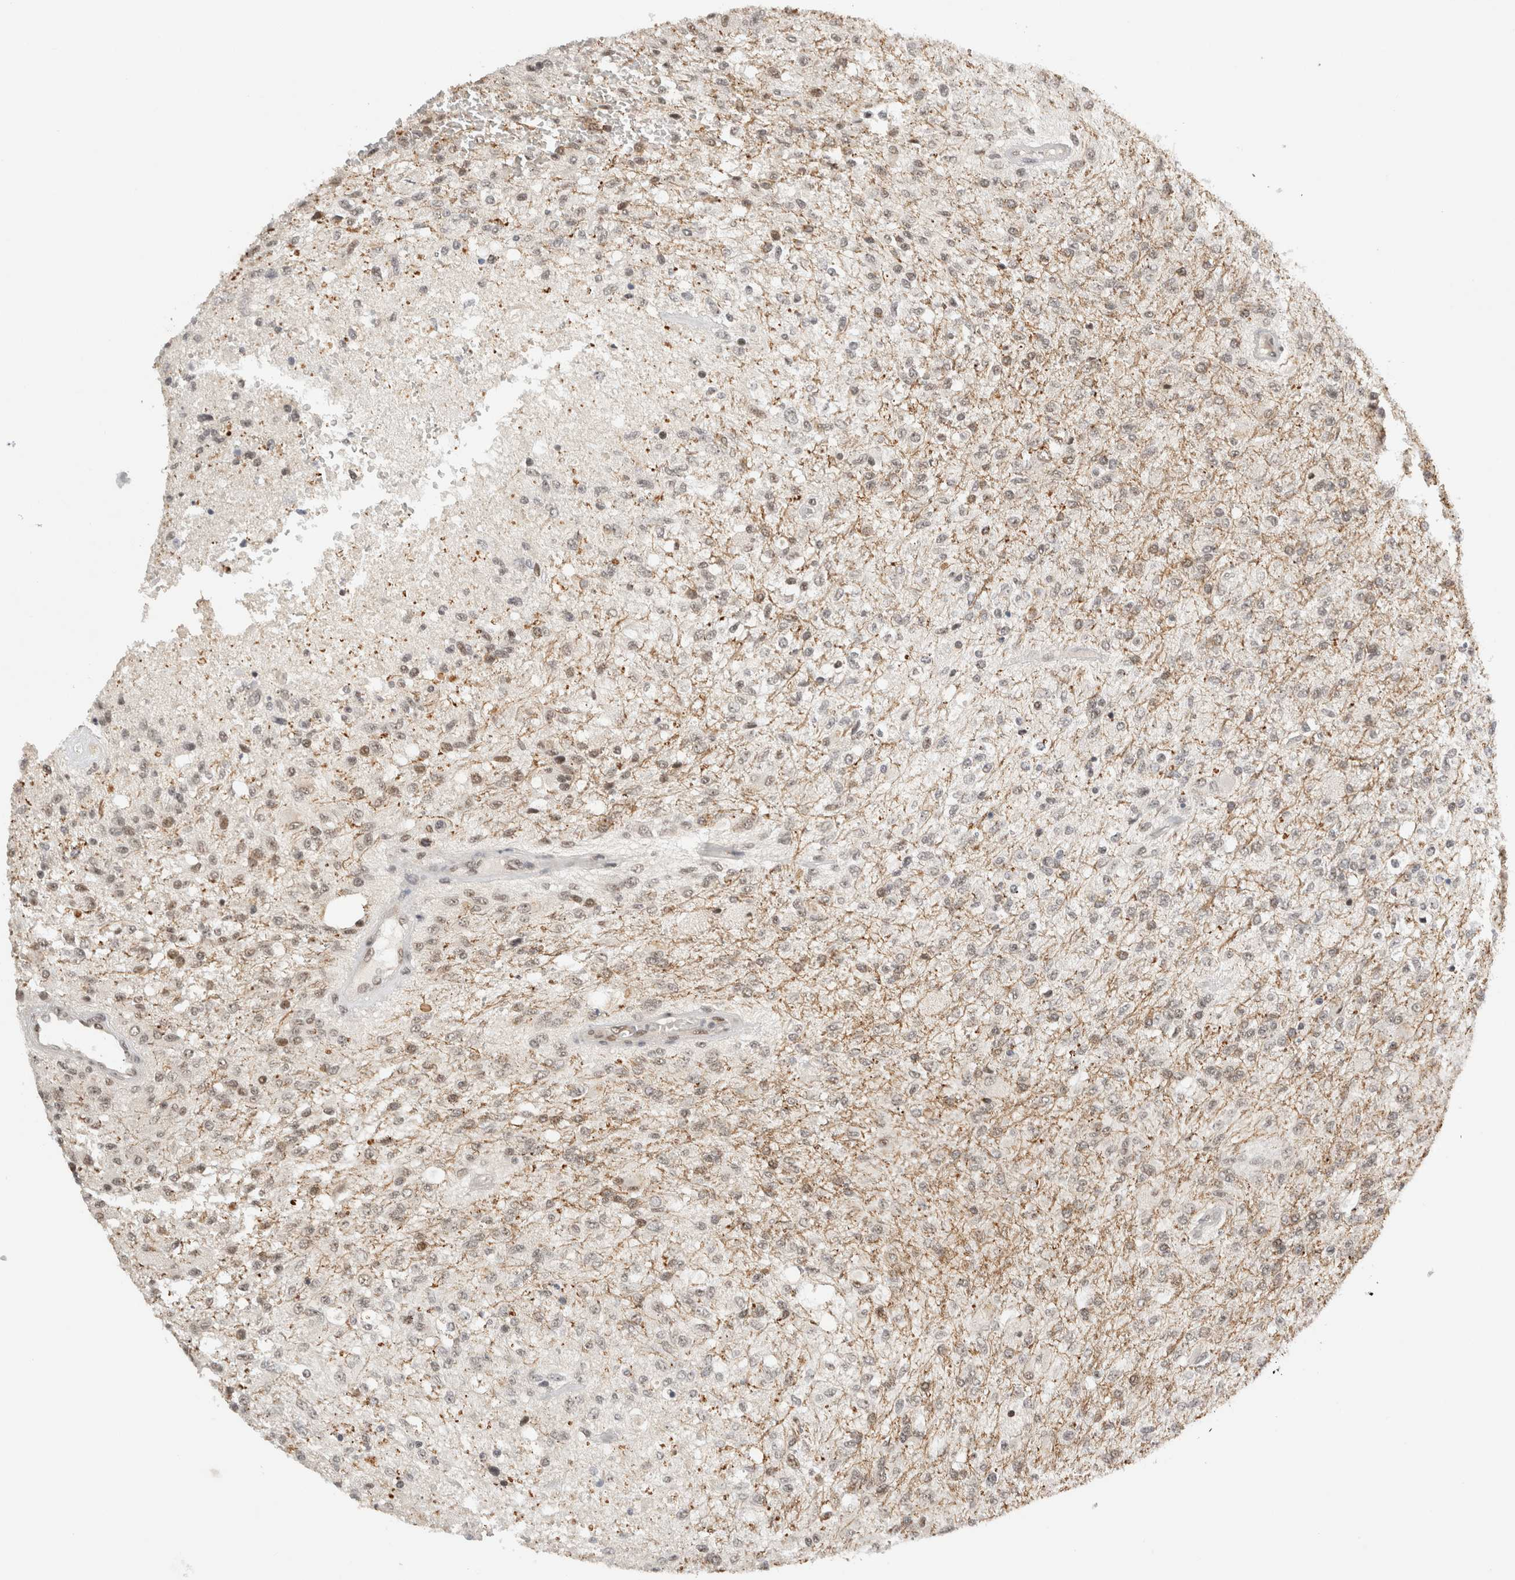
{"staining": {"intensity": "weak", "quantity": "<25%", "location": "nuclear"}, "tissue": "glioma", "cell_type": "Tumor cells", "image_type": "cancer", "snomed": [{"axis": "morphology", "description": "Normal tissue, NOS"}, {"axis": "morphology", "description": "Glioma, malignant, High grade"}, {"axis": "topography", "description": "Cerebral cortex"}], "caption": "The histopathology image demonstrates no staining of tumor cells in malignant glioma (high-grade).", "gene": "EBNA1BP2", "patient": {"sex": "male", "age": 77}}